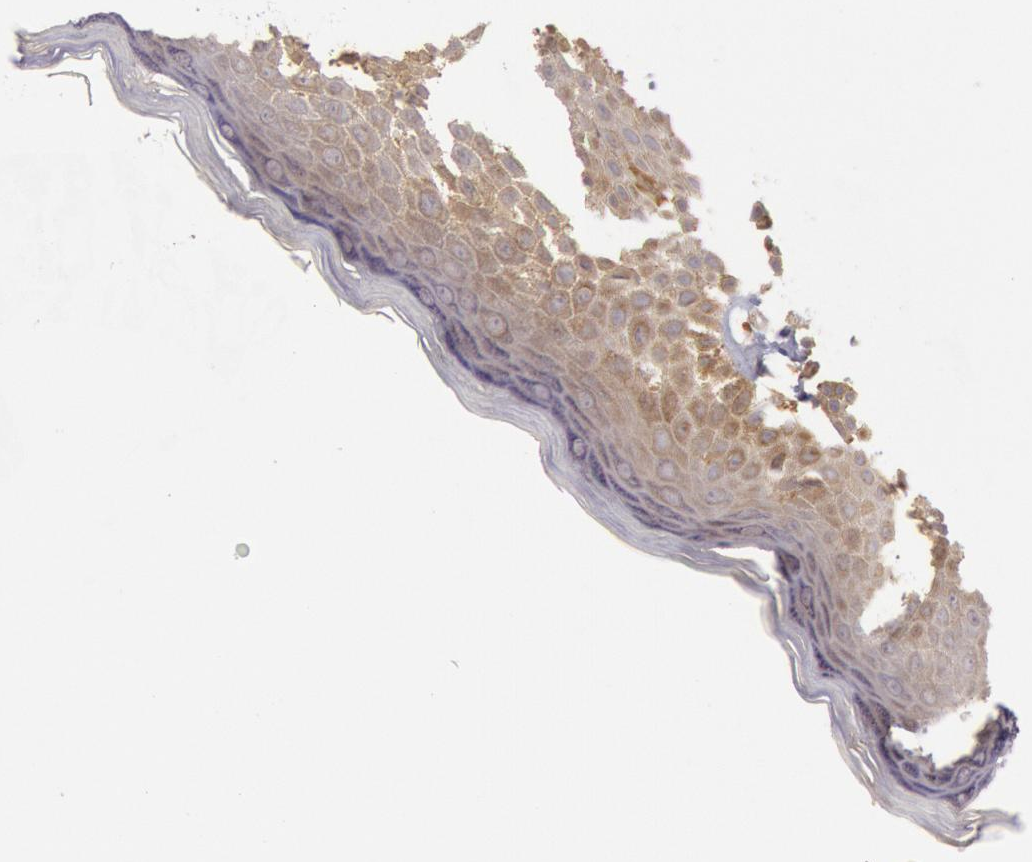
{"staining": {"intensity": "moderate", "quantity": ">75%", "location": "cytoplasmic/membranous"}, "tissue": "skin", "cell_type": "Epidermal cells", "image_type": "normal", "snomed": [{"axis": "morphology", "description": "Normal tissue, NOS"}, {"axis": "topography", "description": "Anal"}], "caption": "High-magnification brightfield microscopy of benign skin stained with DAB (brown) and counterstained with hematoxylin (blue). epidermal cells exhibit moderate cytoplasmic/membranous staining is appreciated in about>75% of cells. (IHC, brightfield microscopy, high magnification).", "gene": "IKBKB", "patient": {"sex": "female", "age": 78}}